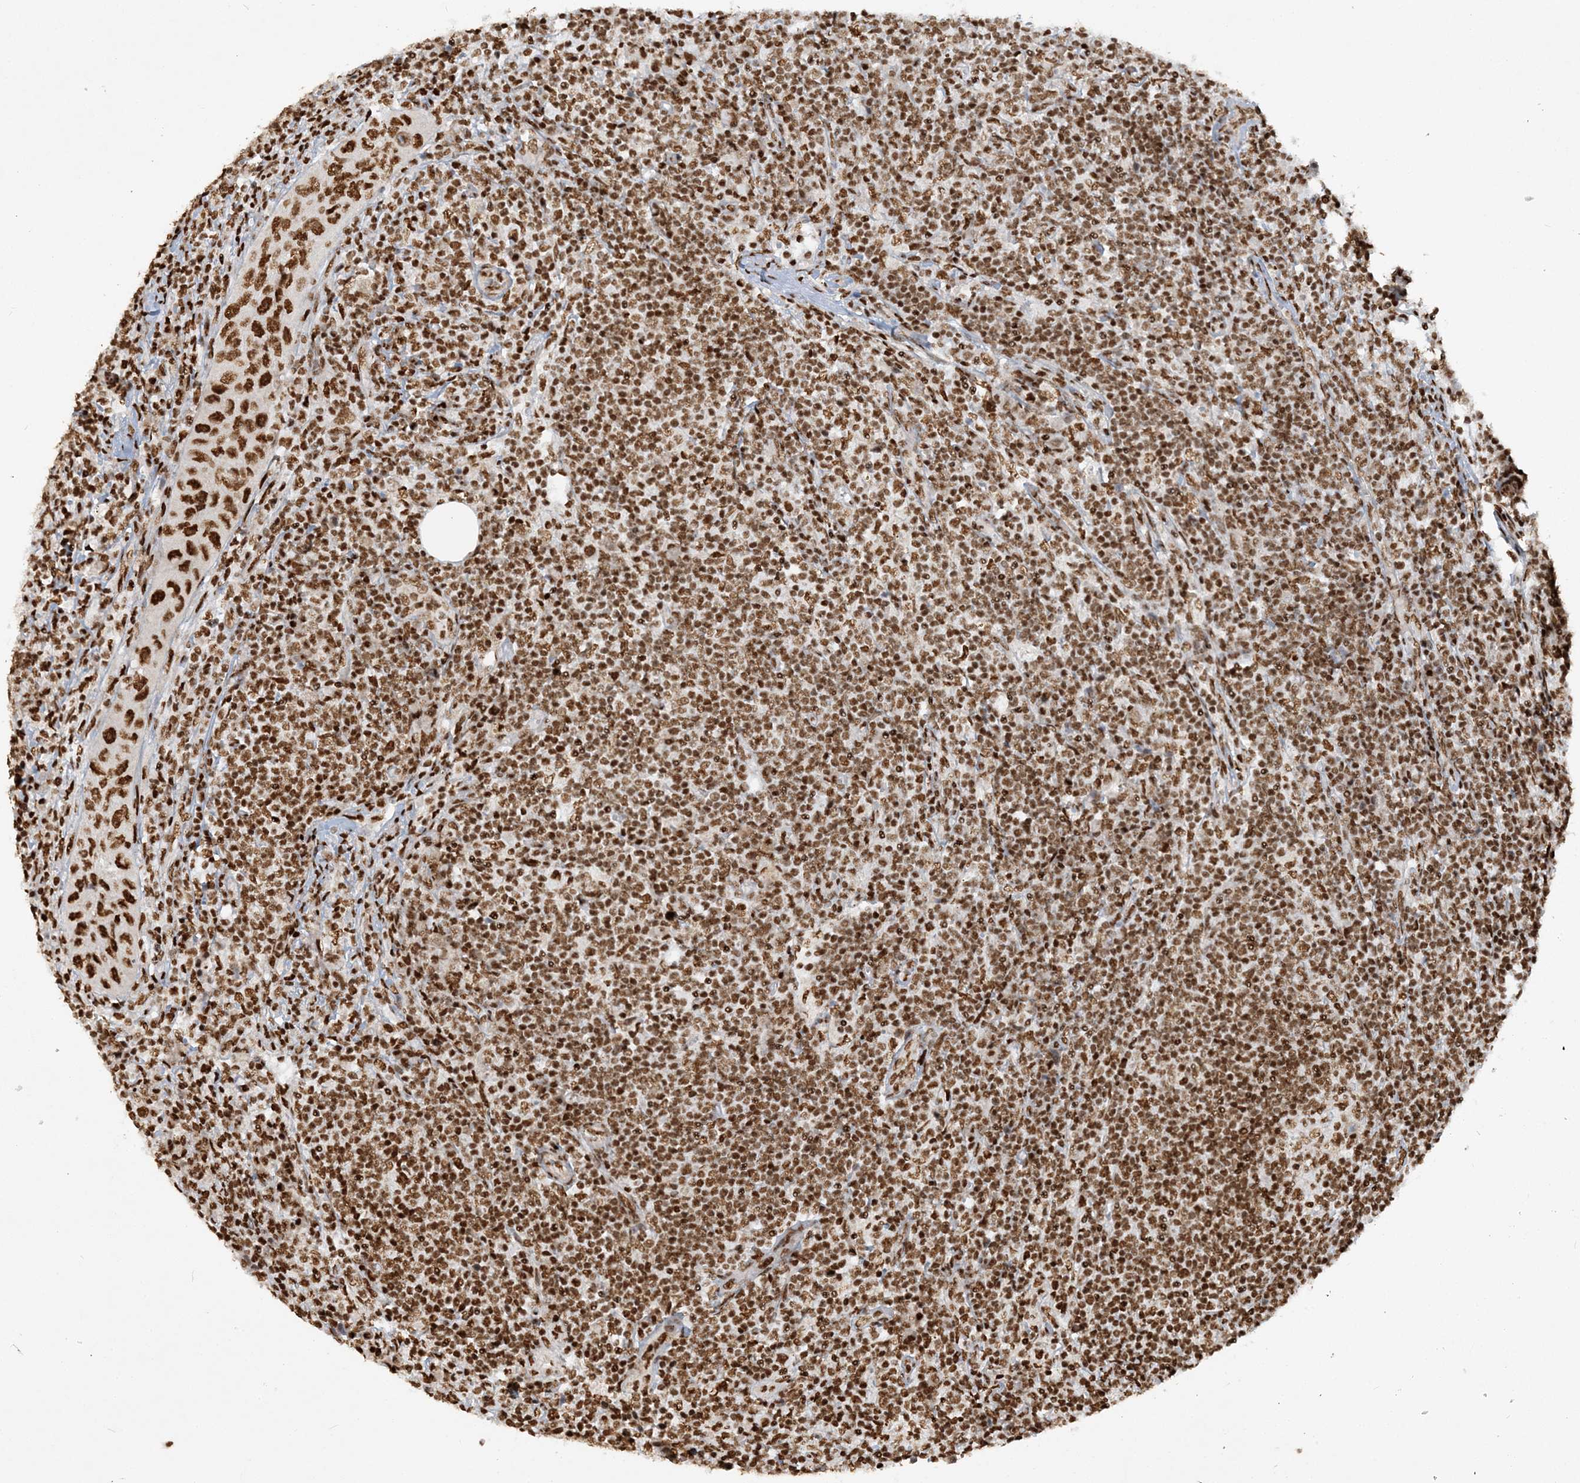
{"staining": {"intensity": "moderate", "quantity": ">75%", "location": "nuclear"}, "tissue": "lymph node", "cell_type": "Germinal center cells", "image_type": "normal", "snomed": [{"axis": "morphology", "description": "Normal tissue, NOS"}, {"axis": "morphology", "description": "Squamous cell carcinoma, metastatic, NOS"}, {"axis": "topography", "description": "Lymph node"}], "caption": "An immunohistochemistry histopathology image of unremarkable tissue is shown. Protein staining in brown highlights moderate nuclear positivity in lymph node within germinal center cells.", "gene": "DELE1", "patient": {"sex": "male", "age": 73}}